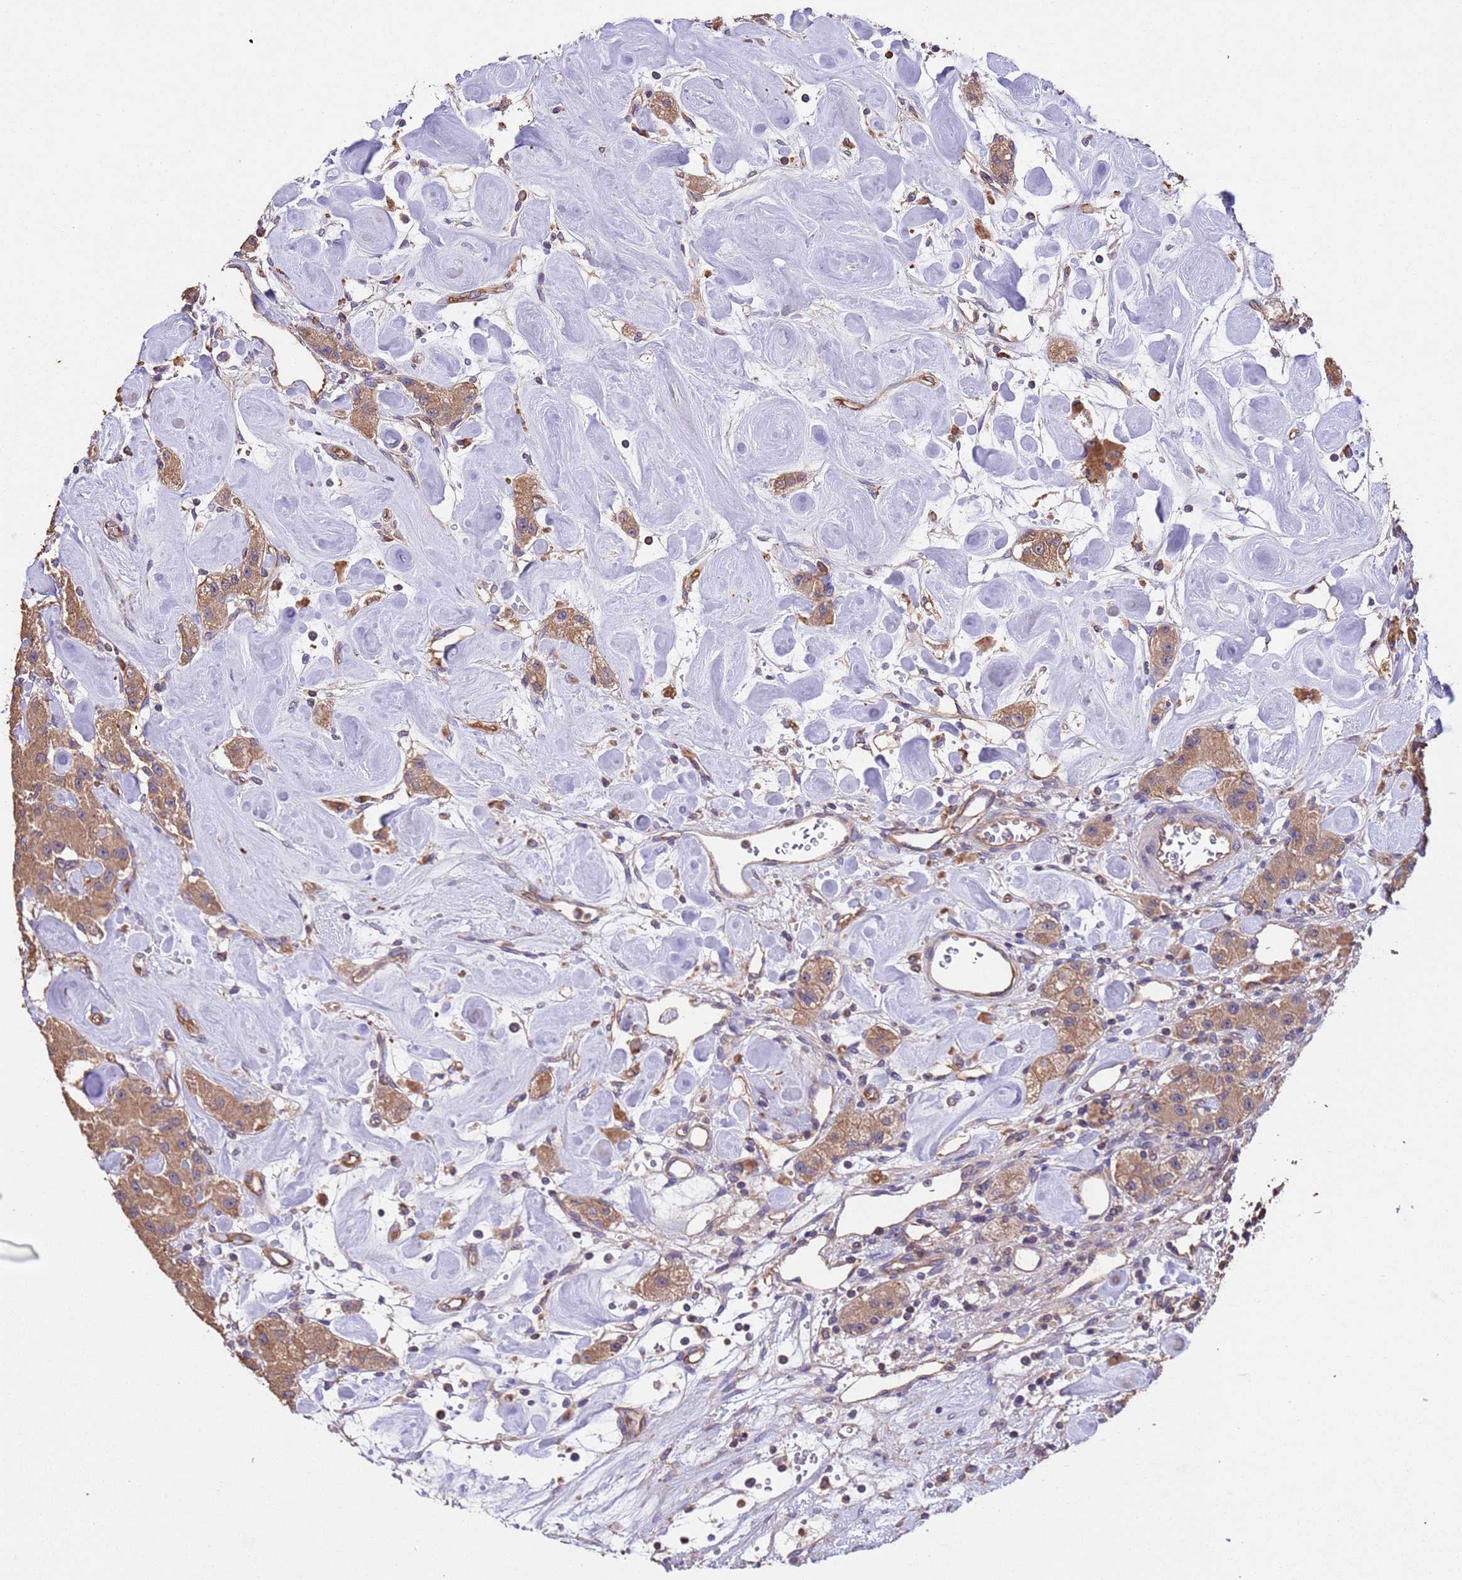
{"staining": {"intensity": "moderate", "quantity": ">75%", "location": "cytoplasmic/membranous"}, "tissue": "carcinoid", "cell_type": "Tumor cells", "image_type": "cancer", "snomed": [{"axis": "morphology", "description": "Carcinoid, malignant, NOS"}, {"axis": "topography", "description": "Pancreas"}], "caption": "An image of carcinoid stained for a protein exhibits moderate cytoplasmic/membranous brown staining in tumor cells.", "gene": "MTX3", "patient": {"sex": "male", "age": 41}}